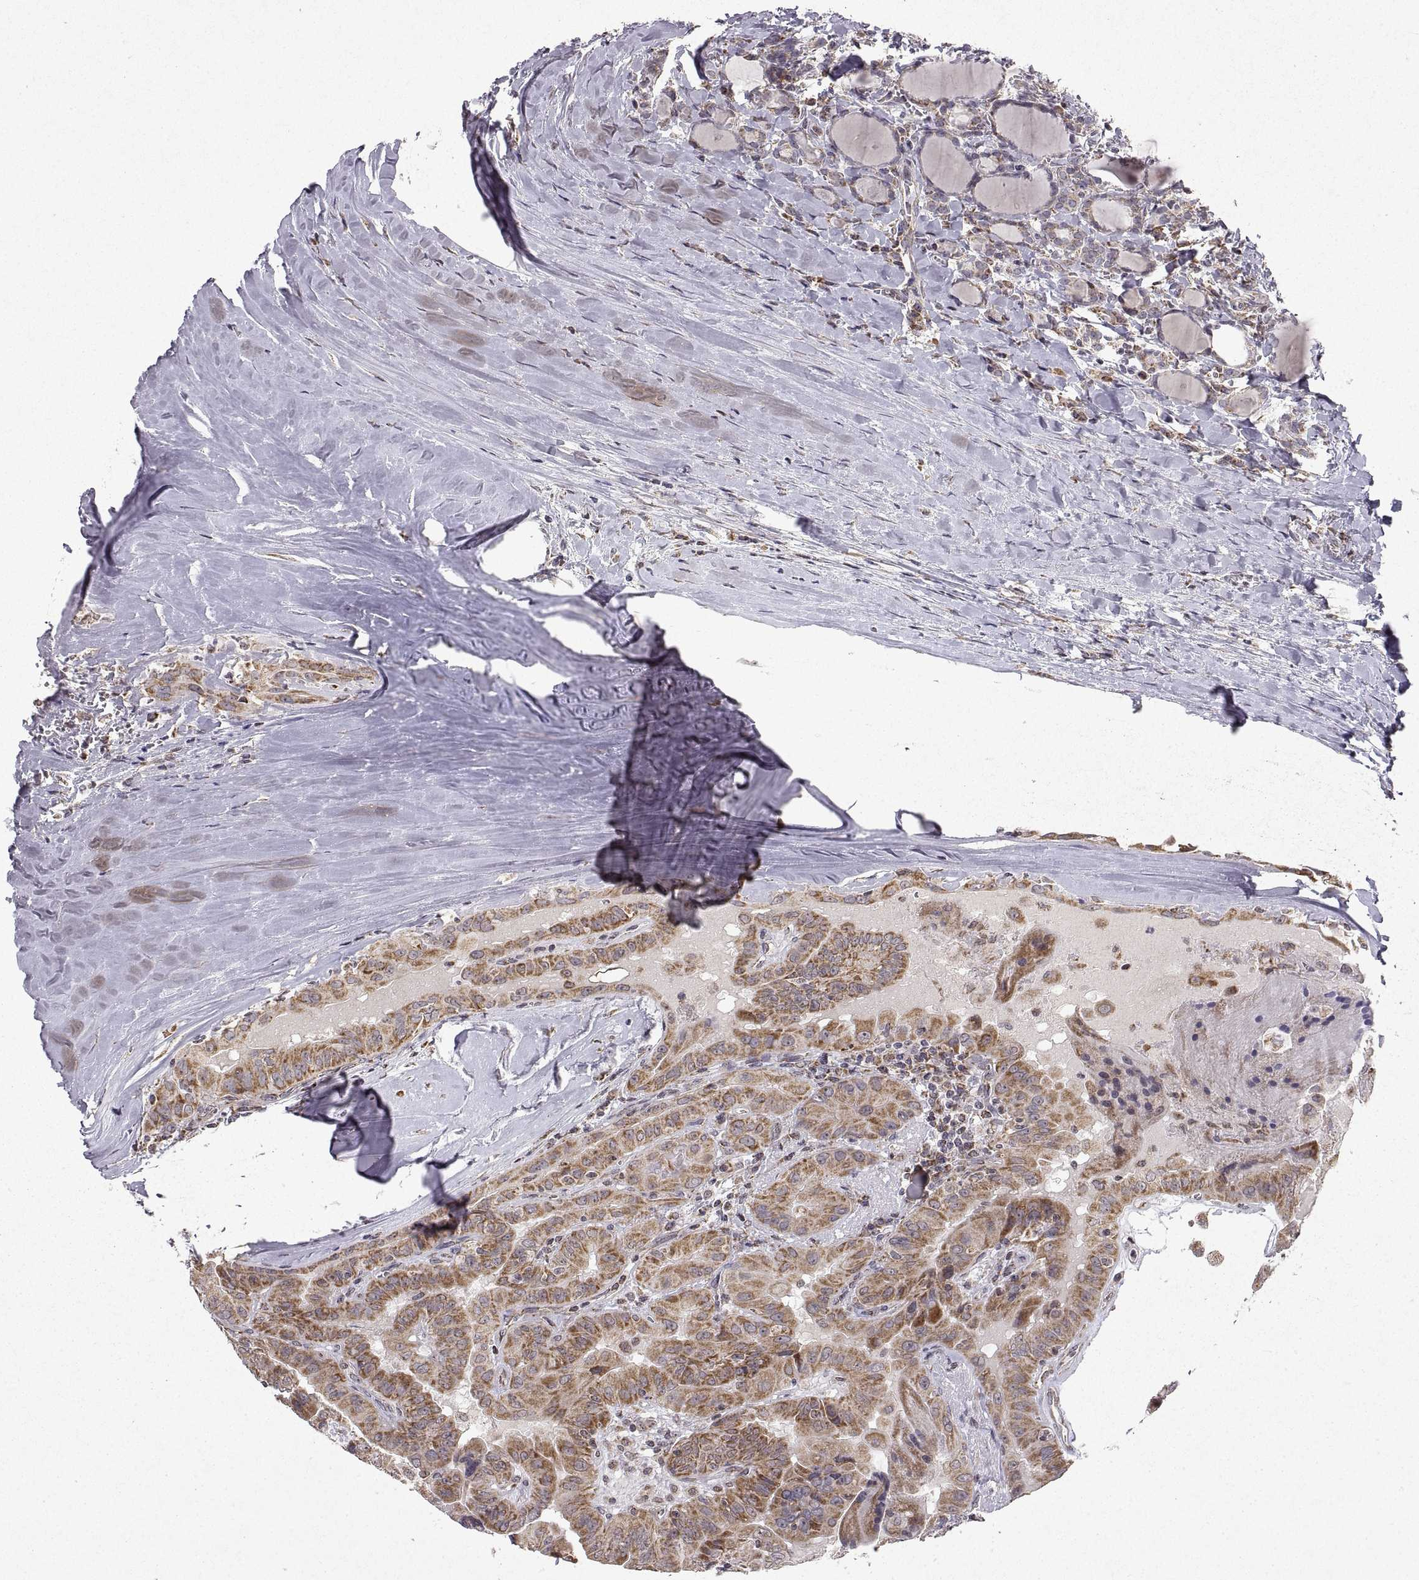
{"staining": {"intensity": "moderate", "quantity": ">75%", "location": "cytoplasmic/membranous"}, "tissue": "thyroid cancer", "cell_type": "Tumor cells", "image_type": "cancer", "snomed": [{"axis": "morphology", "description": "Papillary adenocarcinoma, NOS"}, {"axis": "topography", "description": "Thyroid gland"}], "caption": "Protein expression analysis of human thyroid papillary adenocarcinoma reveals moderate cytoplasmic/membranous staining in approximately >75% of tumor cells.", "gene": "MANBAL", "patient": {"sex": "female", "age": 37}}